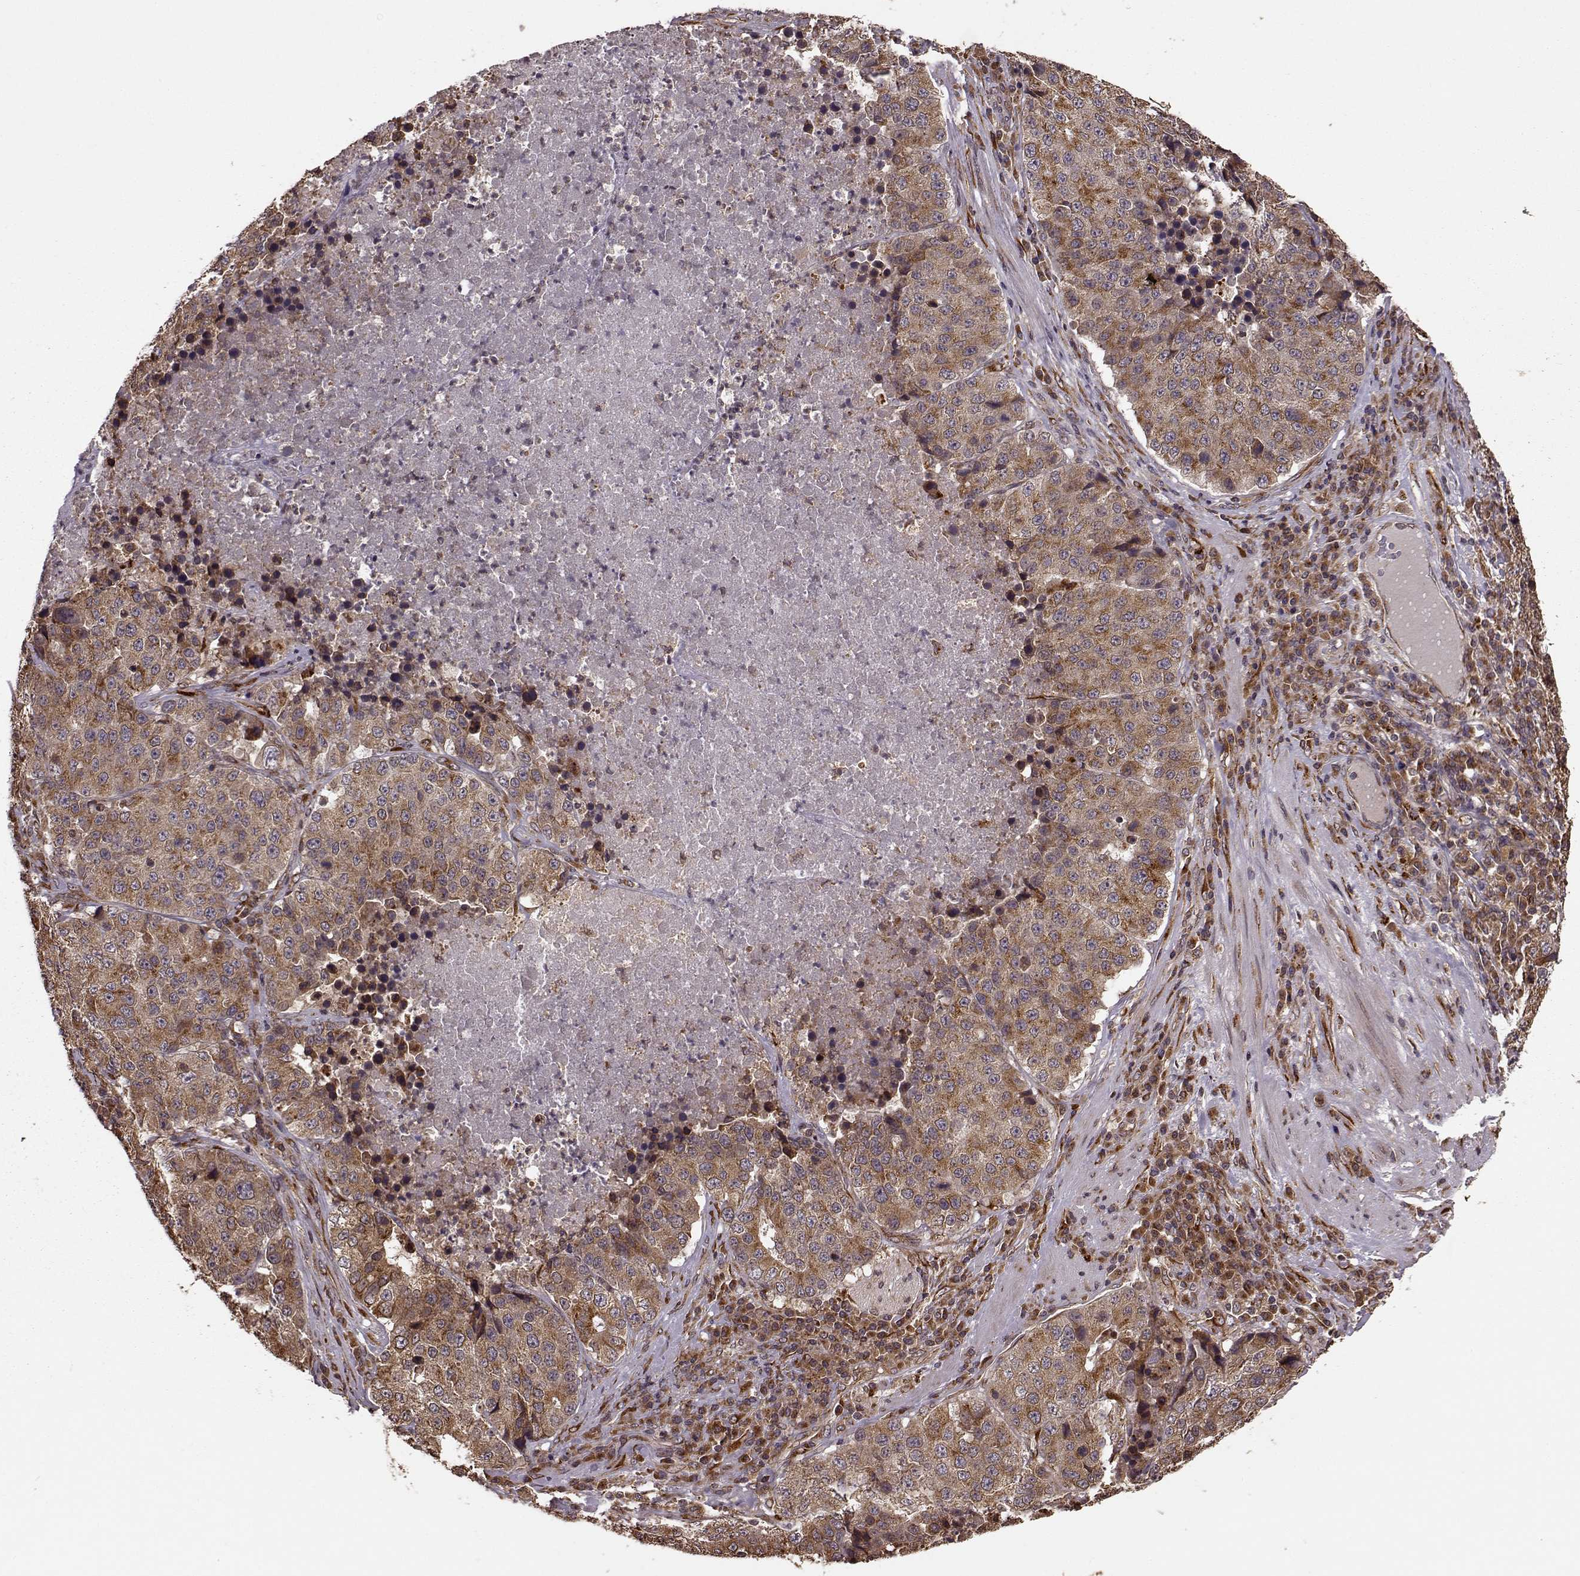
{"staining": {"intensity": "moderate", "quantity": ">75%", "location": "cytoplasmic/membranous"}, "tissue": "stomach cancer", "cell_type": "Tumor cells", "image_type": "cancer", "snomed": [{"axis": "morphology", "description": "Adenocarcinoma, NOS"}, {"axis": "topography", "description": "Stomach"}], "caption": "An image showing moderate cytoplasmic/membranous staining in approximately >75% of tumor cells in stomach cancer, as visualized by brown immunohistochemical staining.", "gene": "YIPF5", "patient": {"sex": "male", "age": 71}}